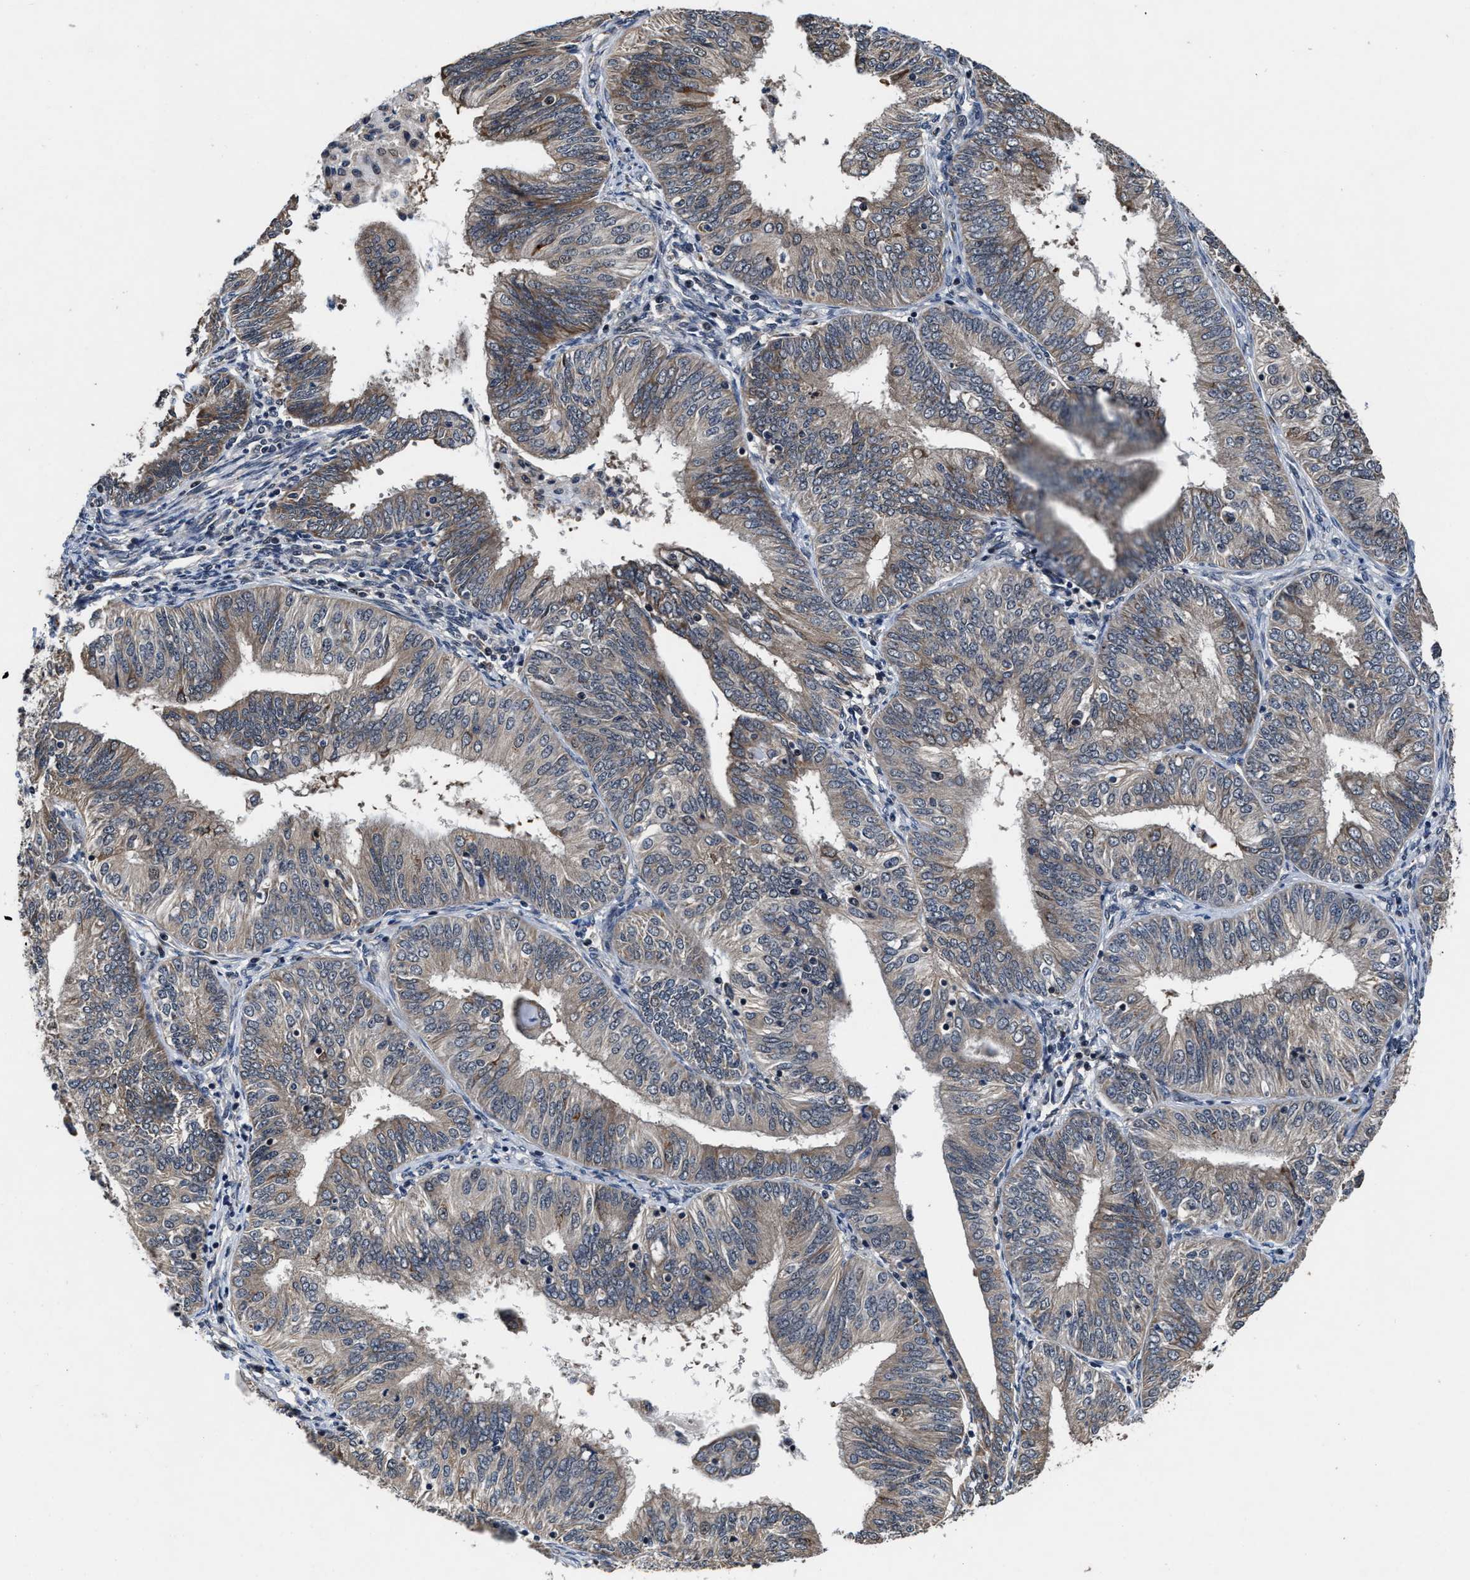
{"staining": {"intensity": "moderate", "quantity": "25%-75%", "location": "cytoplasmic/membranous"}, "tissue": "endometrial cancer", "cell_type": "Tumor cells", "image_type": "cancer", "snomed": [{"axis": "morphology", "description": "Adenocarcinoma, NOS"}, {"axis": "topography", "description": "Endometrium"}], "caption": "Human endometrial cancer (adenocarcinoma) stained with a protein marker displays moderate staining in tumor cells.", "gene": "TMEM53", "patient": {"sex": "female", "age": 58}}